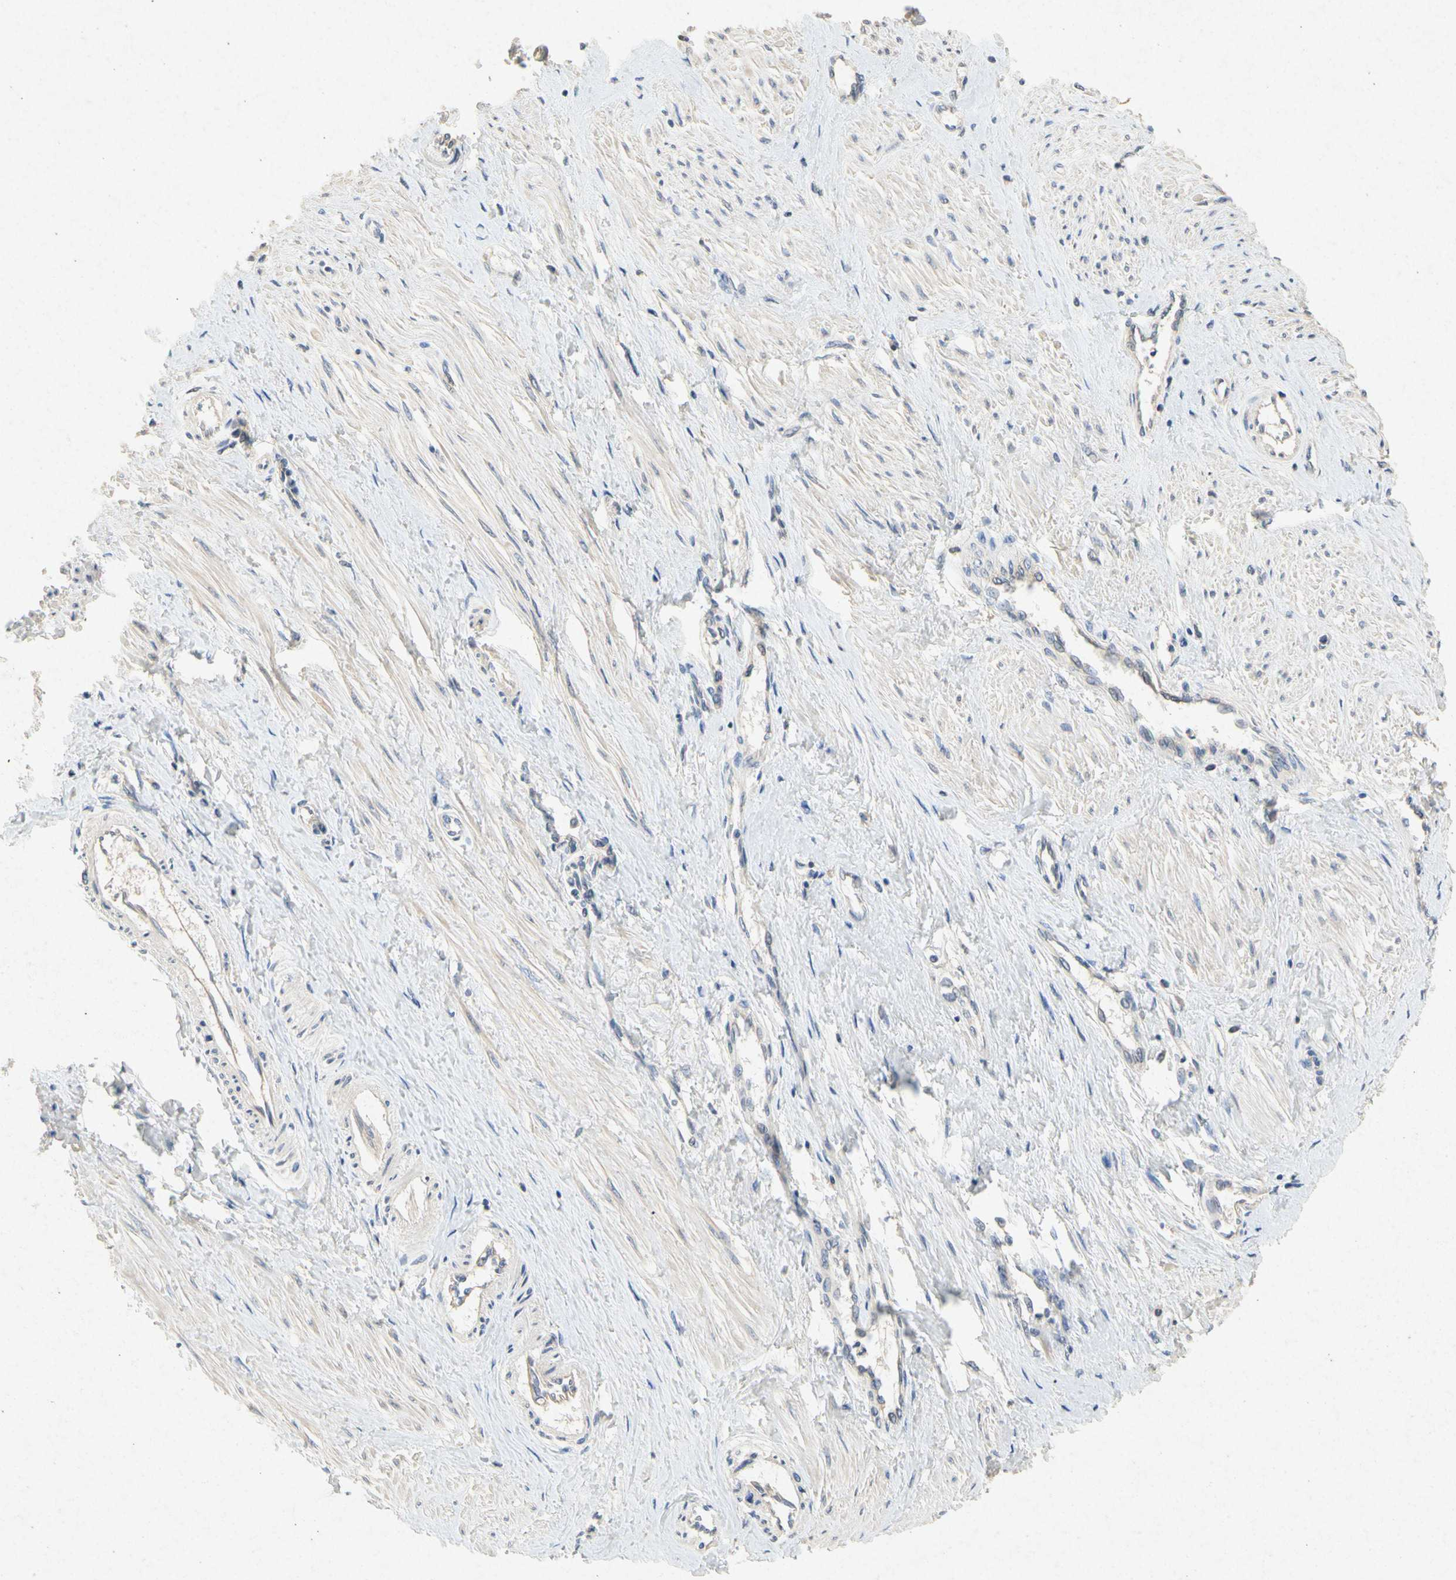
{"staining": {"intensity": "weak", "quantity": "25%-75%", "location": "cytoplasmic/membranous"}, "tissue": "smooth muscle", "cell_type": "Smooth muscle cells", "image_type": "normal", "snomed": [{"axis": "morphology", "description": "Normal tissue, NOS"}, {"axis": "topography", "description": "Smooth muscle"}, {"axis": "topography", "description": "Uterus"}], "caption": "Smooth muscle stained for a protein (brown) demonstrates weak cytoplasmic/membranous positive staining in about 25%-75% of smooth muscle cells.", "gene": "RPS6KA1", "patient": {"sex": "female", "age": 39}}